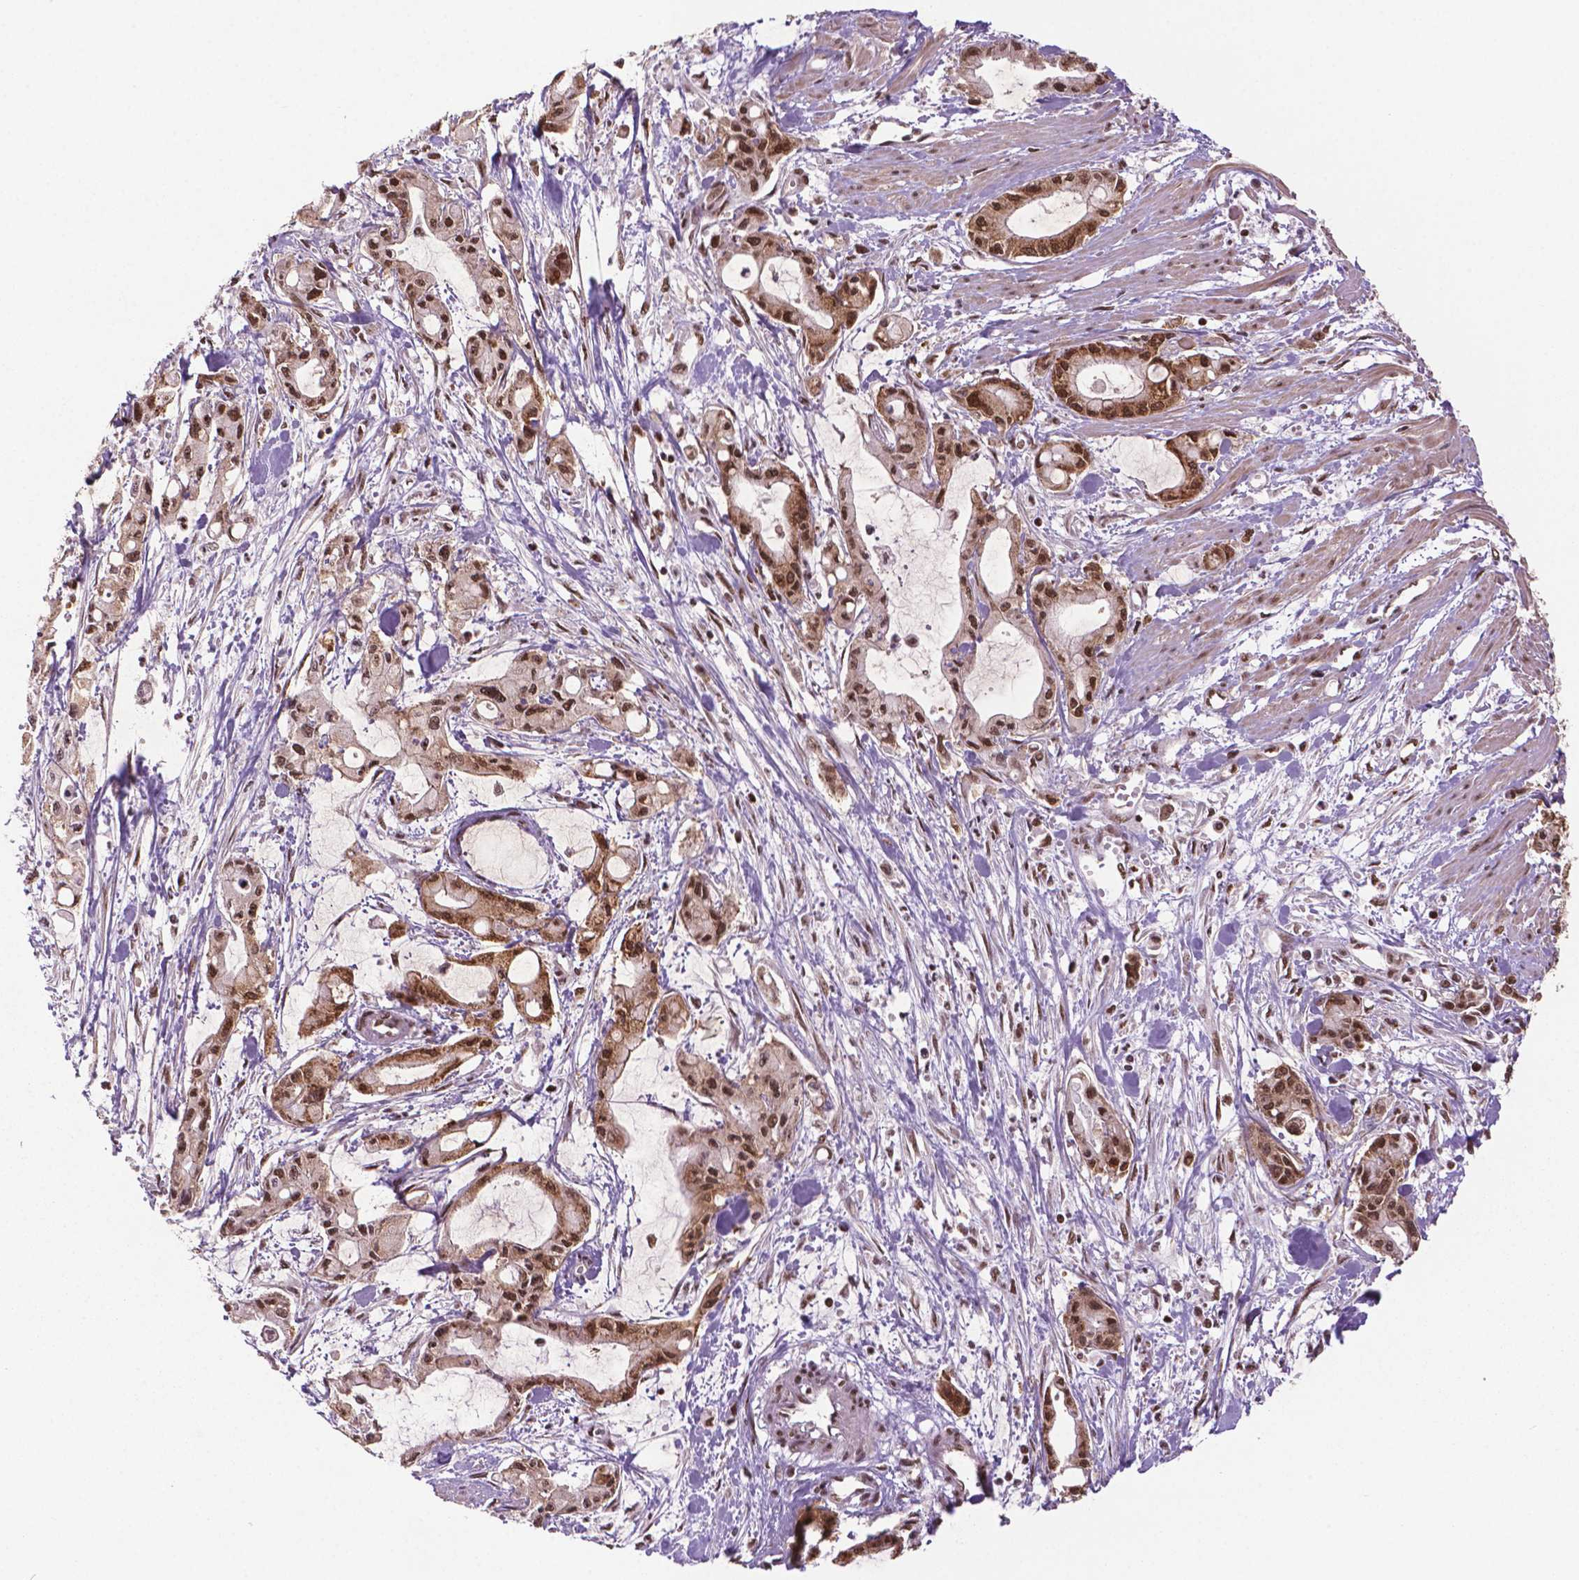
{"staining": {"intensity": "strong", "quantity": ">75%", "location": "nuclear"}, "tissue": "pancreatic cancer", "cell_type": "Tumor cells", "image_type": "cancer", "snomed": [{"axis": "morphology", "description": "Adenocarcinoma, NOS"}, {"axis": "topography", "description": "Pancreas"}], "caption": "Human pancreatic adenocarcinoma stained with a protein marker demonstrates strong staining in tumor cells.", "gene": "SIRT6", "patient": {"sex": "male", "age": 48}}